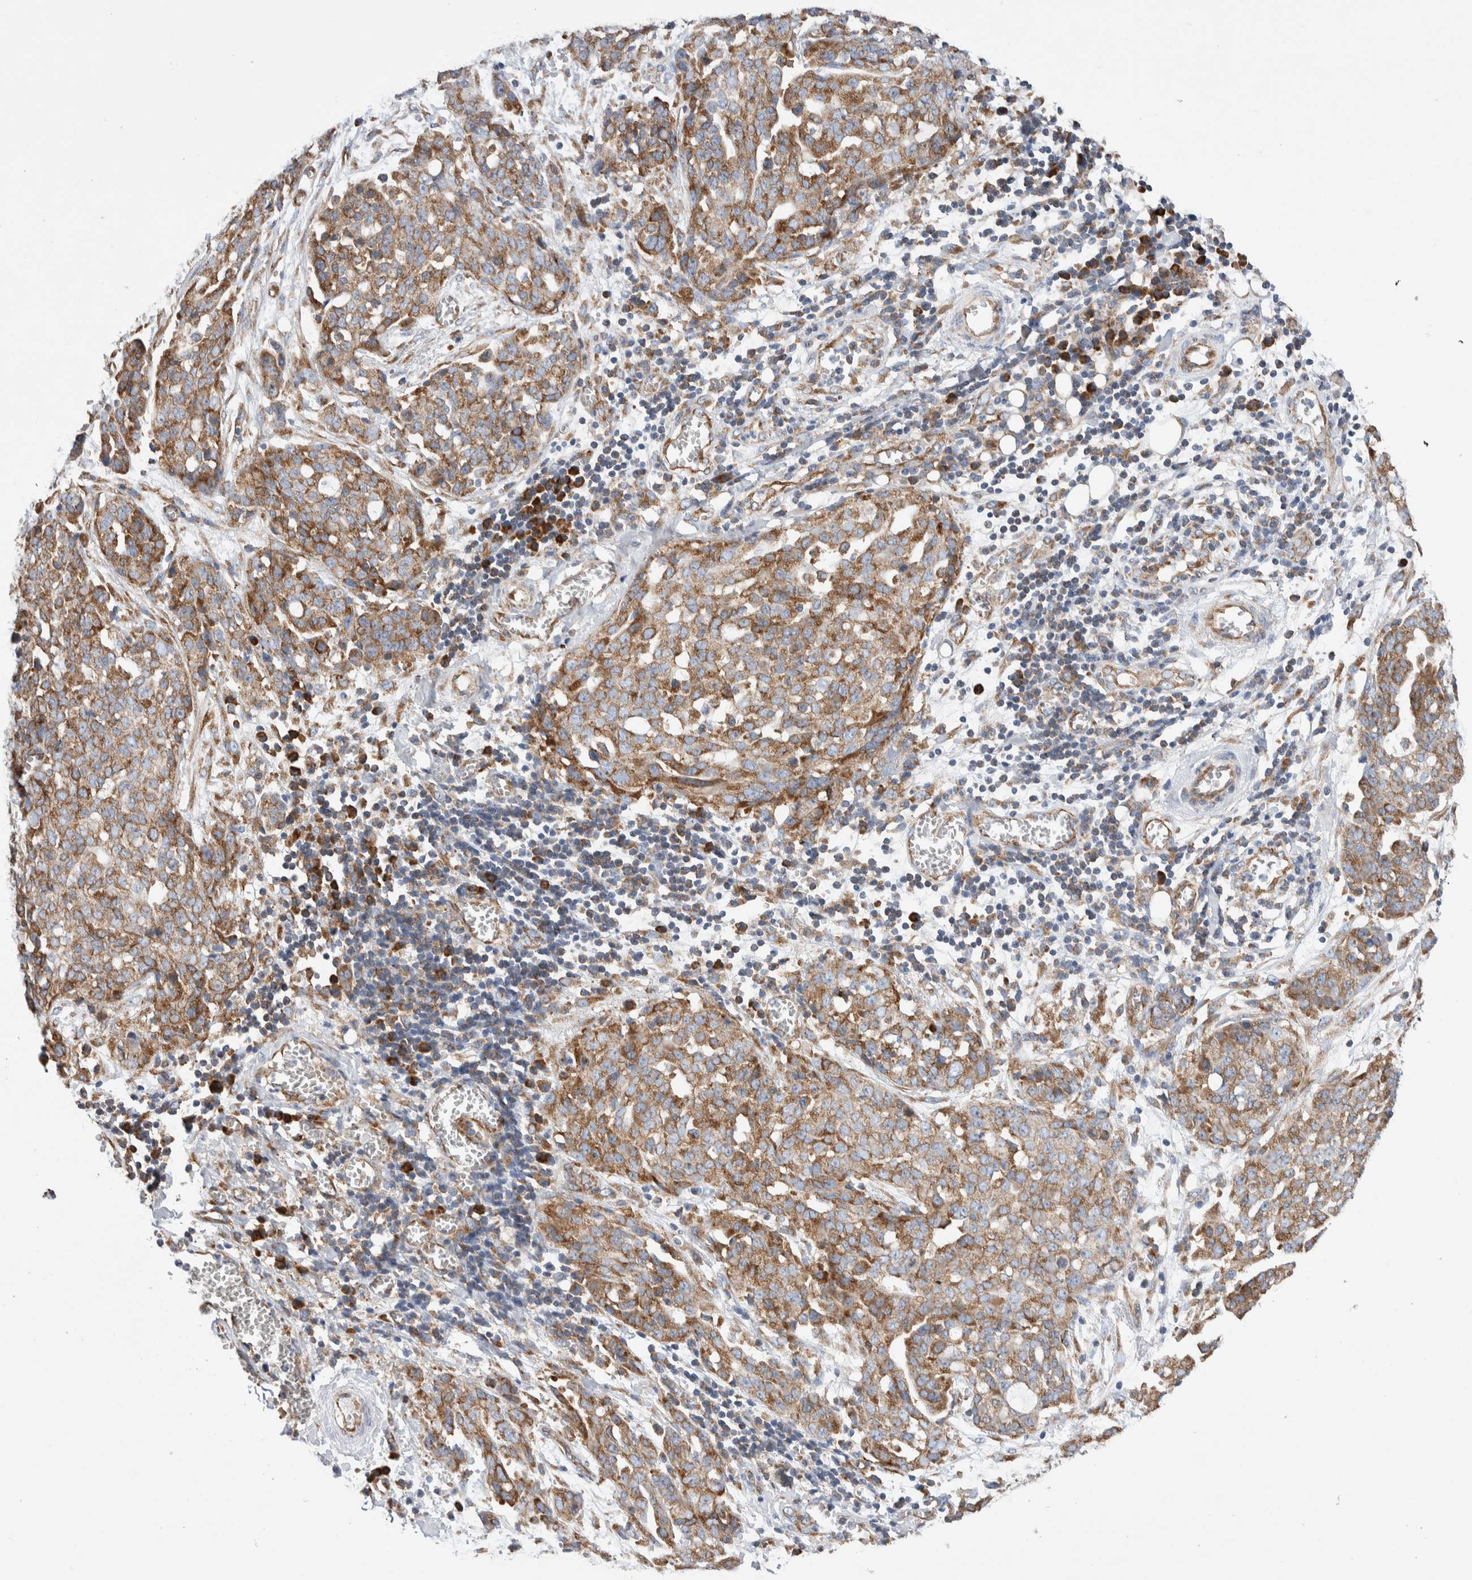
{"staining": {"intensity": "moderate", "quantity": ">75%", "location": "cytoplasmic/membranous"}, "tissue": "ovarian cancer", "cell_type": "Tumor cells", "image_type": "cancer", "snomed": [{"axis": "morphology", "description": "Cystadenocarcinoma, serous, NOS"}, {"axis": "topography", "description": "Soft tissue"}, {"axis": "topography", "description": "Ovary"}], "caption": "Serous cystadenocarcinoma (ovarian) stained with immunohistochemistry (IHC) displays moderate cytoplasmic/membranous positivity in about >75% of tumor cells.", "gene": "RACK1", "patient": {"sex": "female", "age": 57}}